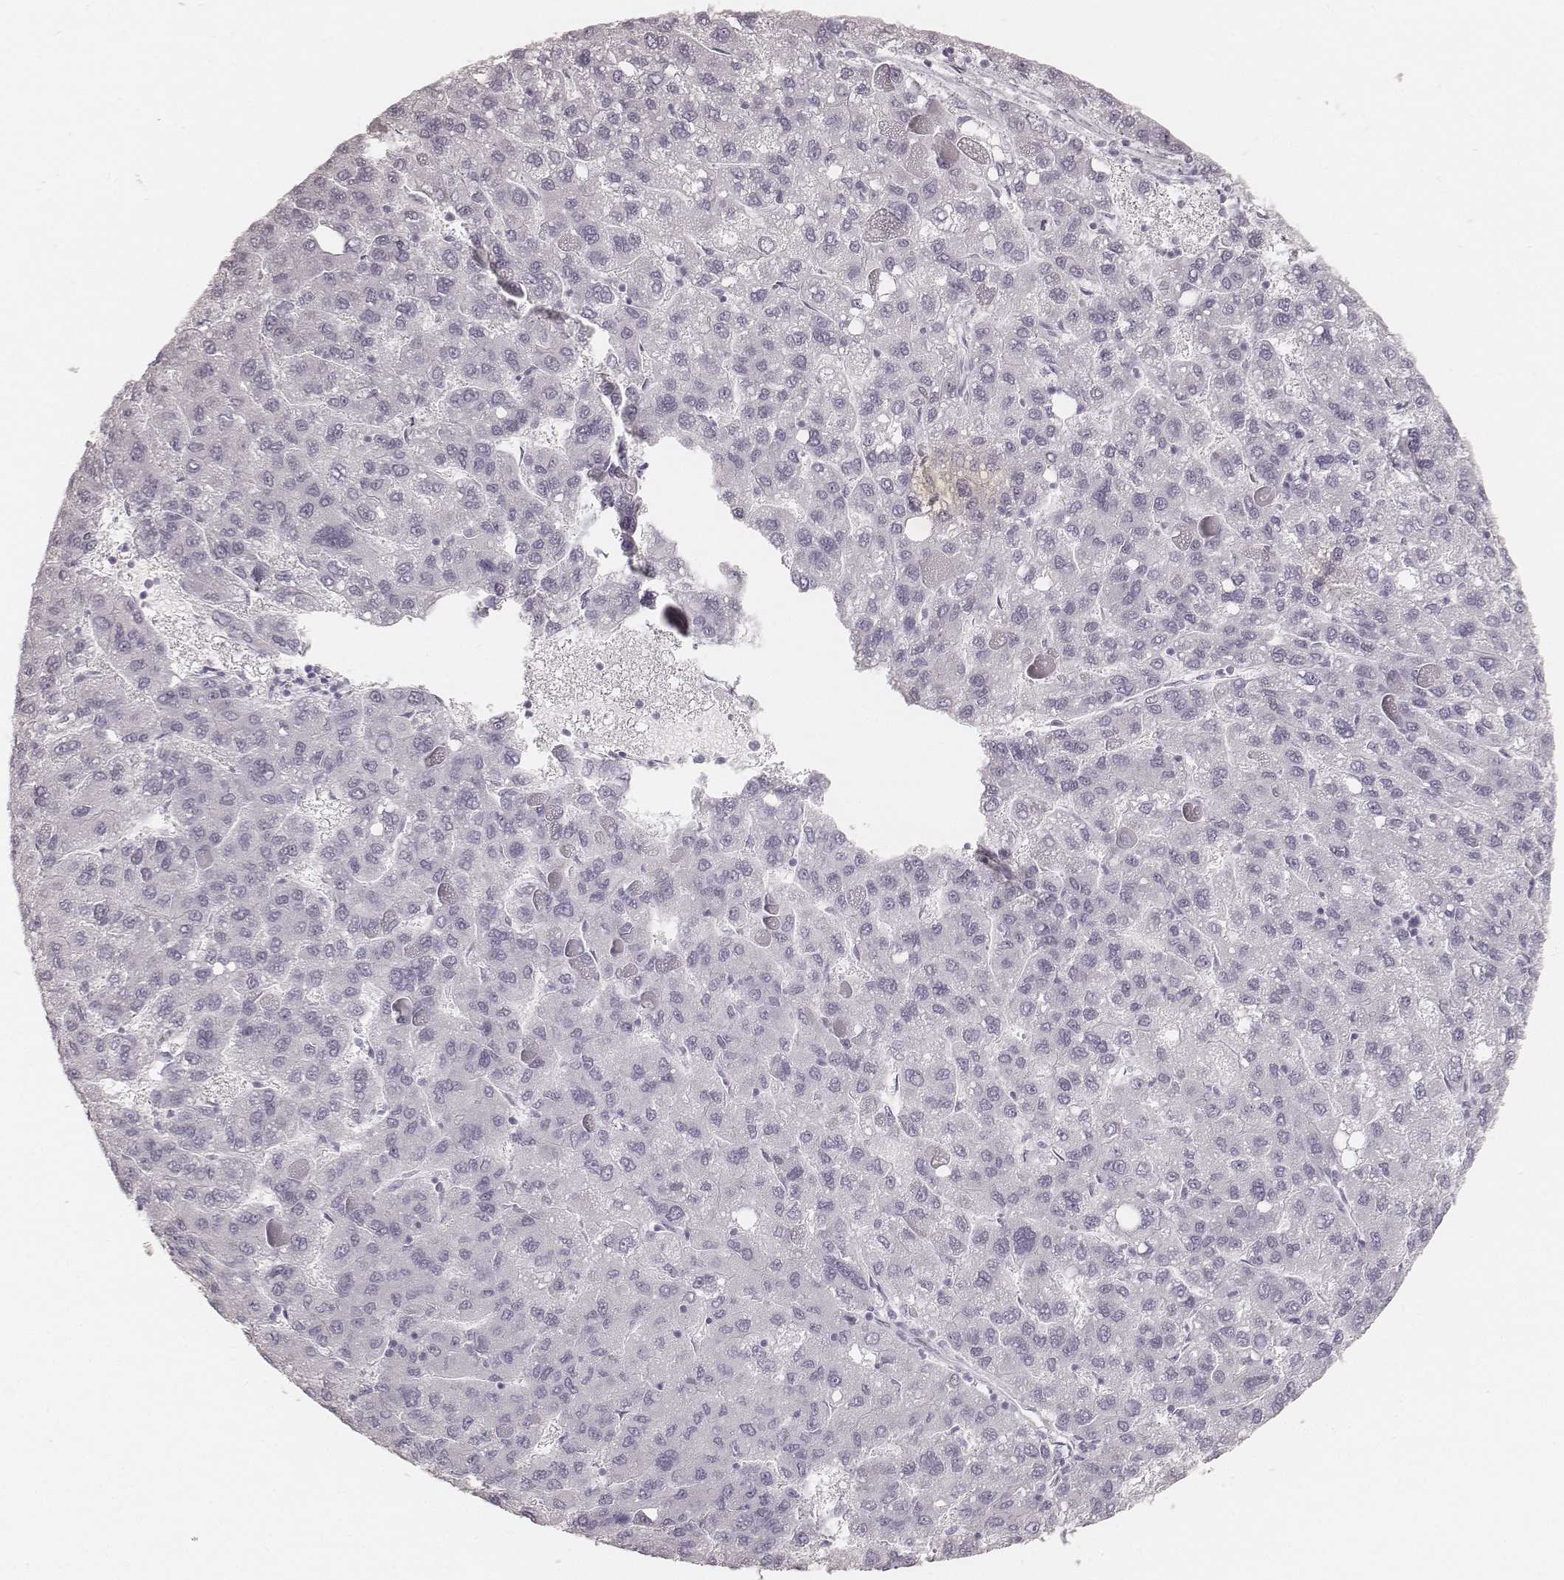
{"staining": {"intensity": "negative", "quantity": "none", "location": "none"}, "tissue": "liver cancer", "cell_type": "Tumor cells", "image_type": "cancer", "snomed": [{"axis": "morphology", "description": "Carcinoma, Hepatocellular, NOS"}, {"axis": "topography", "description": "Liver"}], "caption": "High magnification brightfield microscopy of liver cancer (hepatocellular carcinoma) stained with DAB (3,3'-diaminobenzidine) (brown) and counterstained with hematoxylin (blue): tumor cells show no significant positivity.", "gene": "KRT34", "patient": {"sex": "female", "age": 82}}